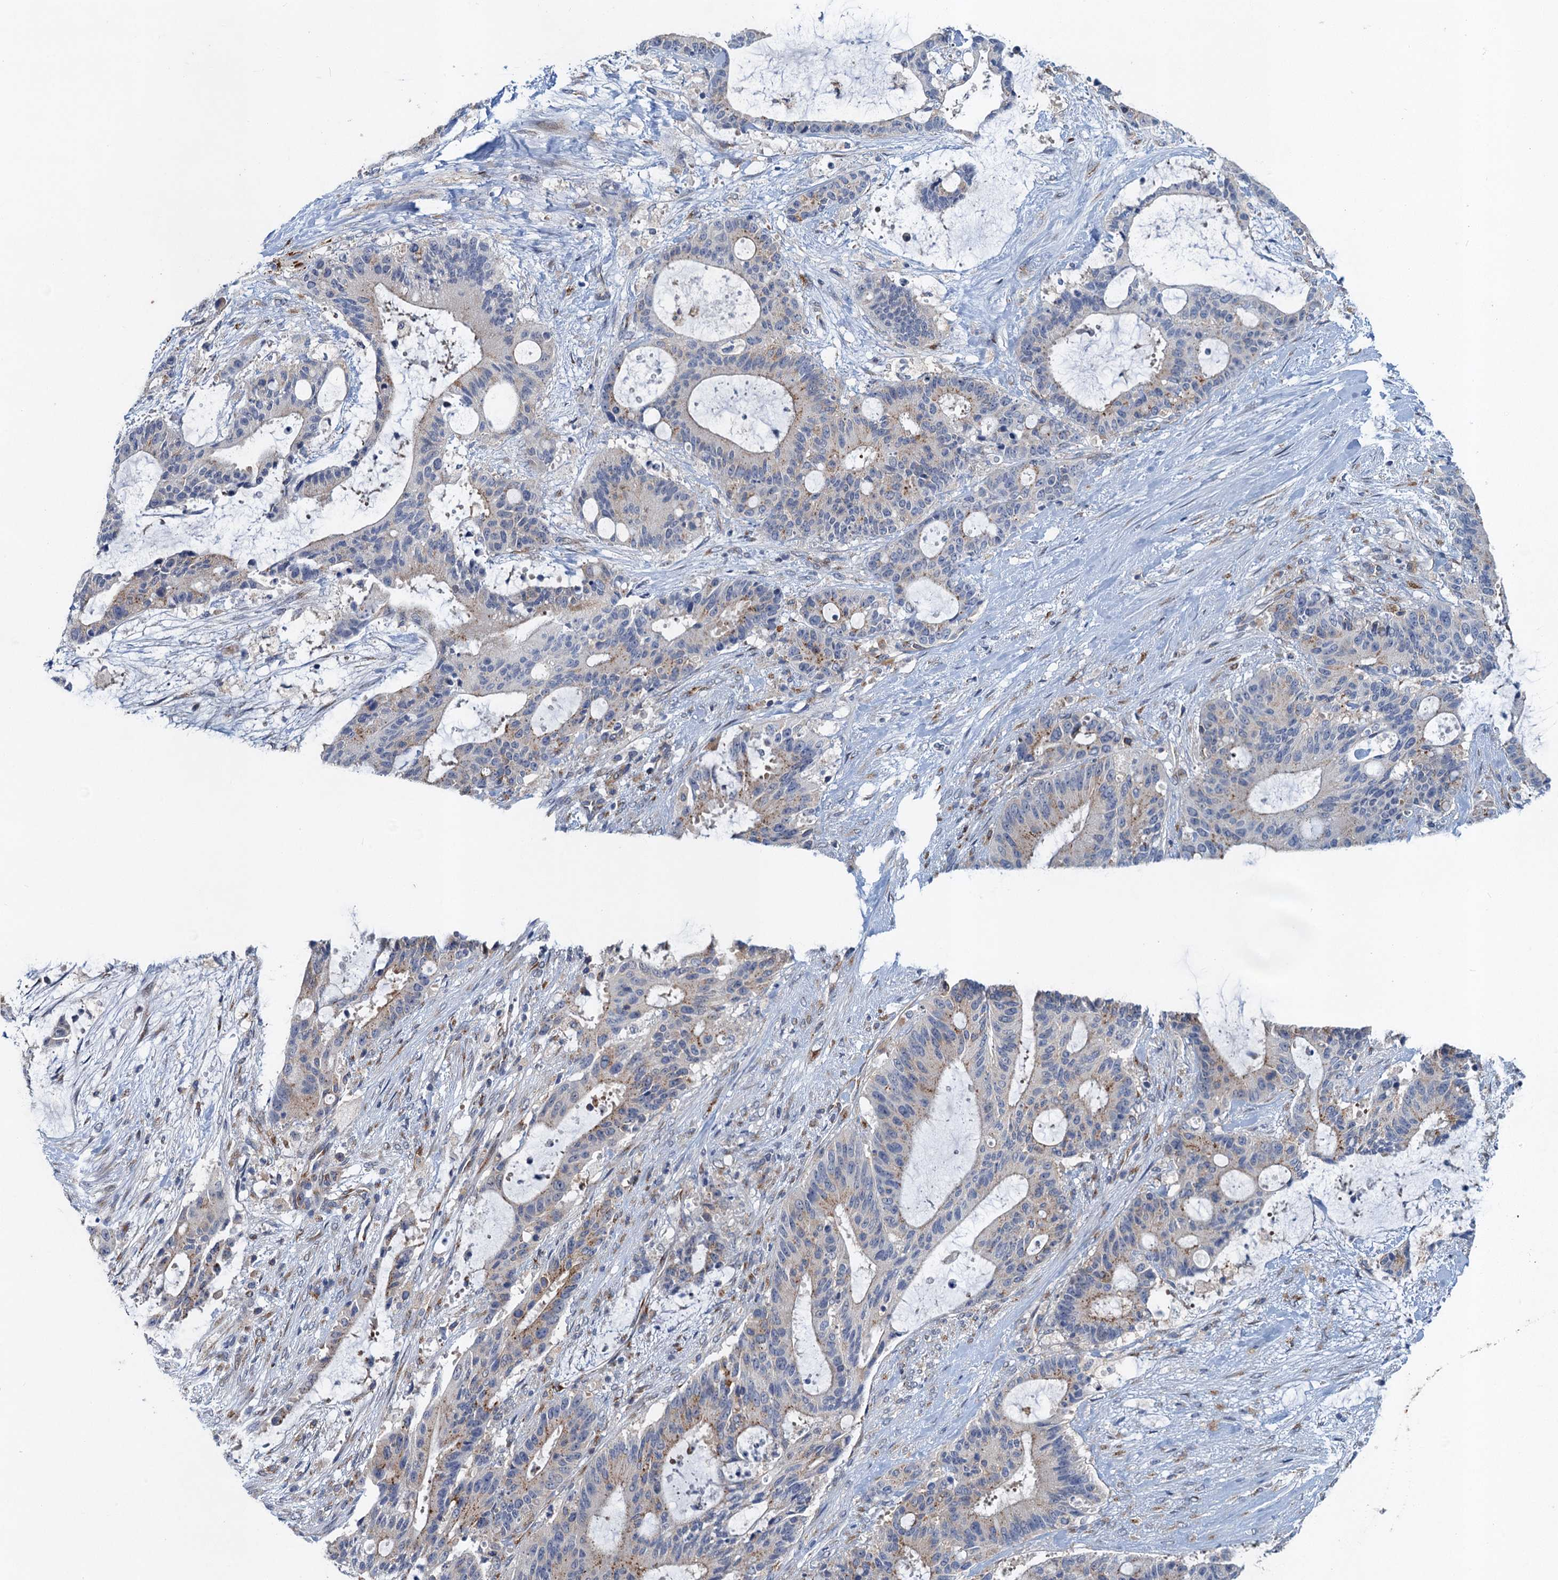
{"staining": {"intensity": "moderate", "quantity": "25%-75%", "location": "cytoplasmic/membranous"}, "tissue": "liver cancer", "cell_type": "Tumor cells", "image_type": "cancer", "snomed": [{"axis": "morphology", "description": "Normal tissue, NOS"}, {"axis": "morphology", "description": "Cholangiocarcinoma"}, {"axis": "topography", "description": "Liver"}, {"axis": "topography", "description": "Peripheral nerve tissue"}], "caption": "This photomicrograph shows IHC staining of liver cancer (cholangiocarcinoma), with medium moderate cytoplasmic/membranous staining in about 25%-75% of tumor cells.", "gene": "NBEA", "patient": {"sex": "female", "age": 73}}